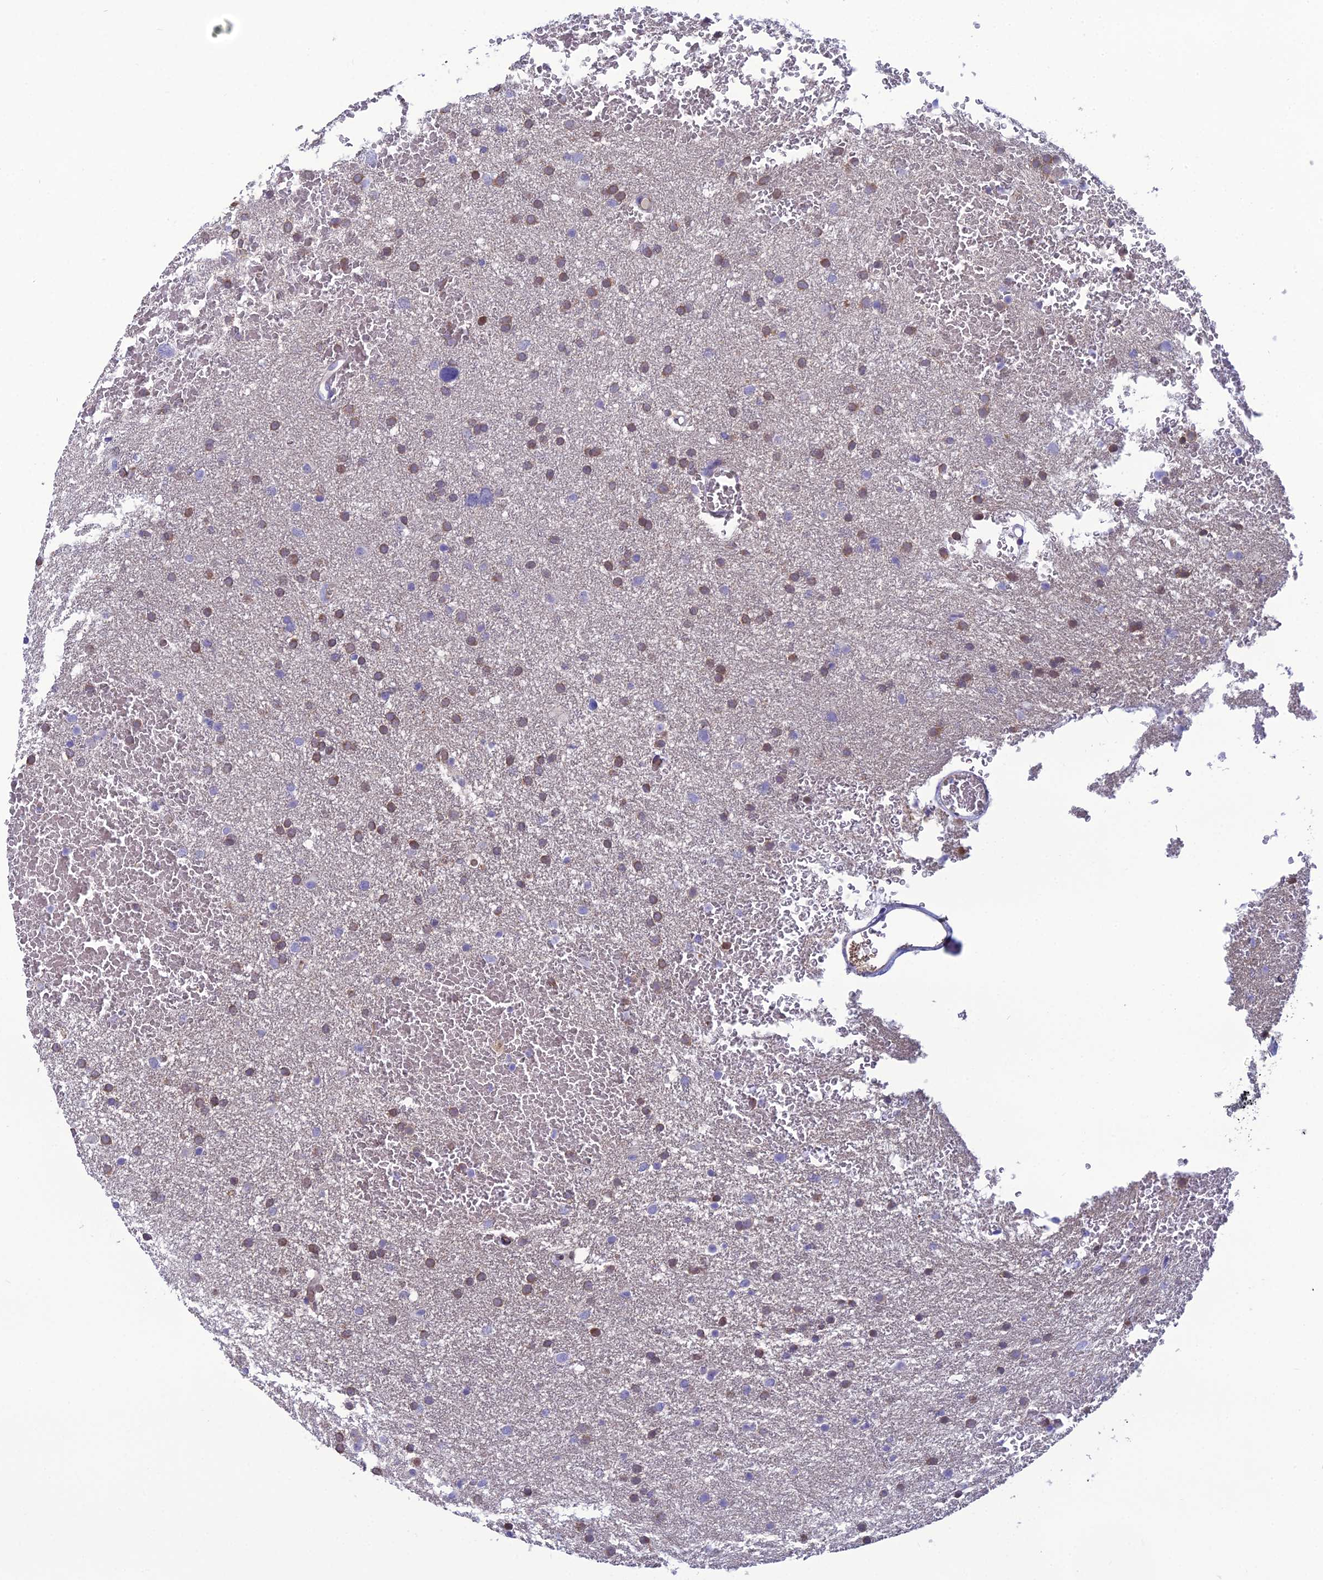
{"staining": {"intensity": "moderate", "quantity": ">75%", "location": "cytoplasmic/membranous"}, "tissue": "glioma", "cell_type": "Tumor cells", "image_type": "cancer", "snomed": [{"axis": "morphology", "description": "Glioma, malignant, High grade"}, {"axis": "topography", "description": "Cerebral cortex"}], "caption": "Immunohistochemistry histopathology image of neoplastic tissue: glioma stained using immunohistochemistry (IHC) demonstrates medium levels of moderate protein expression localized specifically in the cytoplasmic/membranous of tumor cells, appearing as a cytoplasmic/membranous brown color.", "gene": "CRB2", "patient": {"sex": "female", "age": 36}}